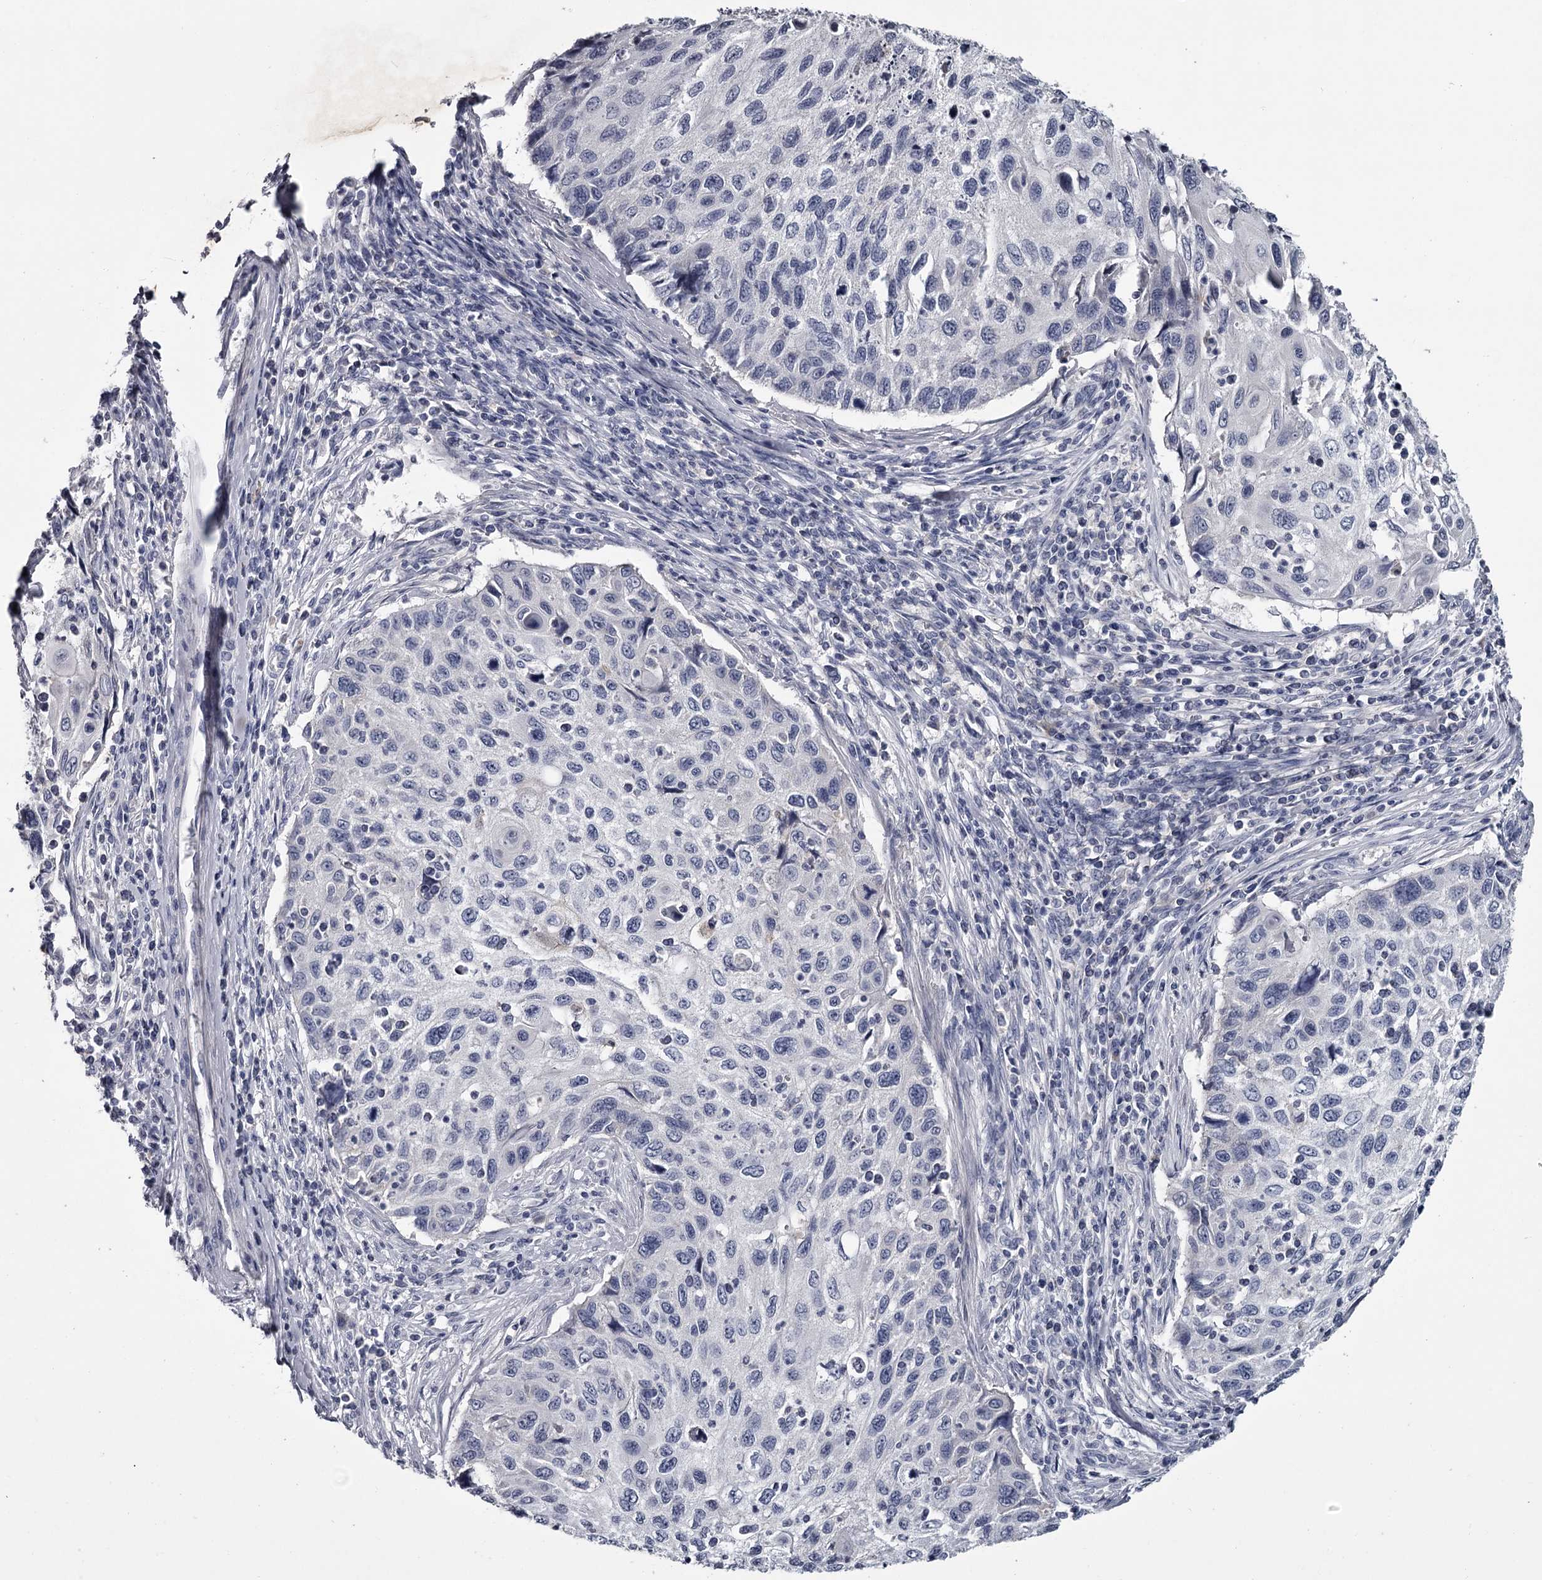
{"staining": {"intensity": "negative", "quantity": "none", "location": "none"}, "tissue": "cervical cancer", "cell_type": "Tumor cells", "image_type": "cancer", "snomed": [{"axis": "morphology", "description": "Squamous cell carcinoma, NOS"}, {"axis": "topography", "description": "Cervix"}], "caption": "Photomicrograph shows no significant protein staining in tumor cells of cervical squamous cell carcinoma. (Brightfield microscopy of DAB (3,3'-diaminobenzidine) immunohistochemistry at high magnification).", "gene": "DAO", "patient": {"sex": "female", "age": 70}}